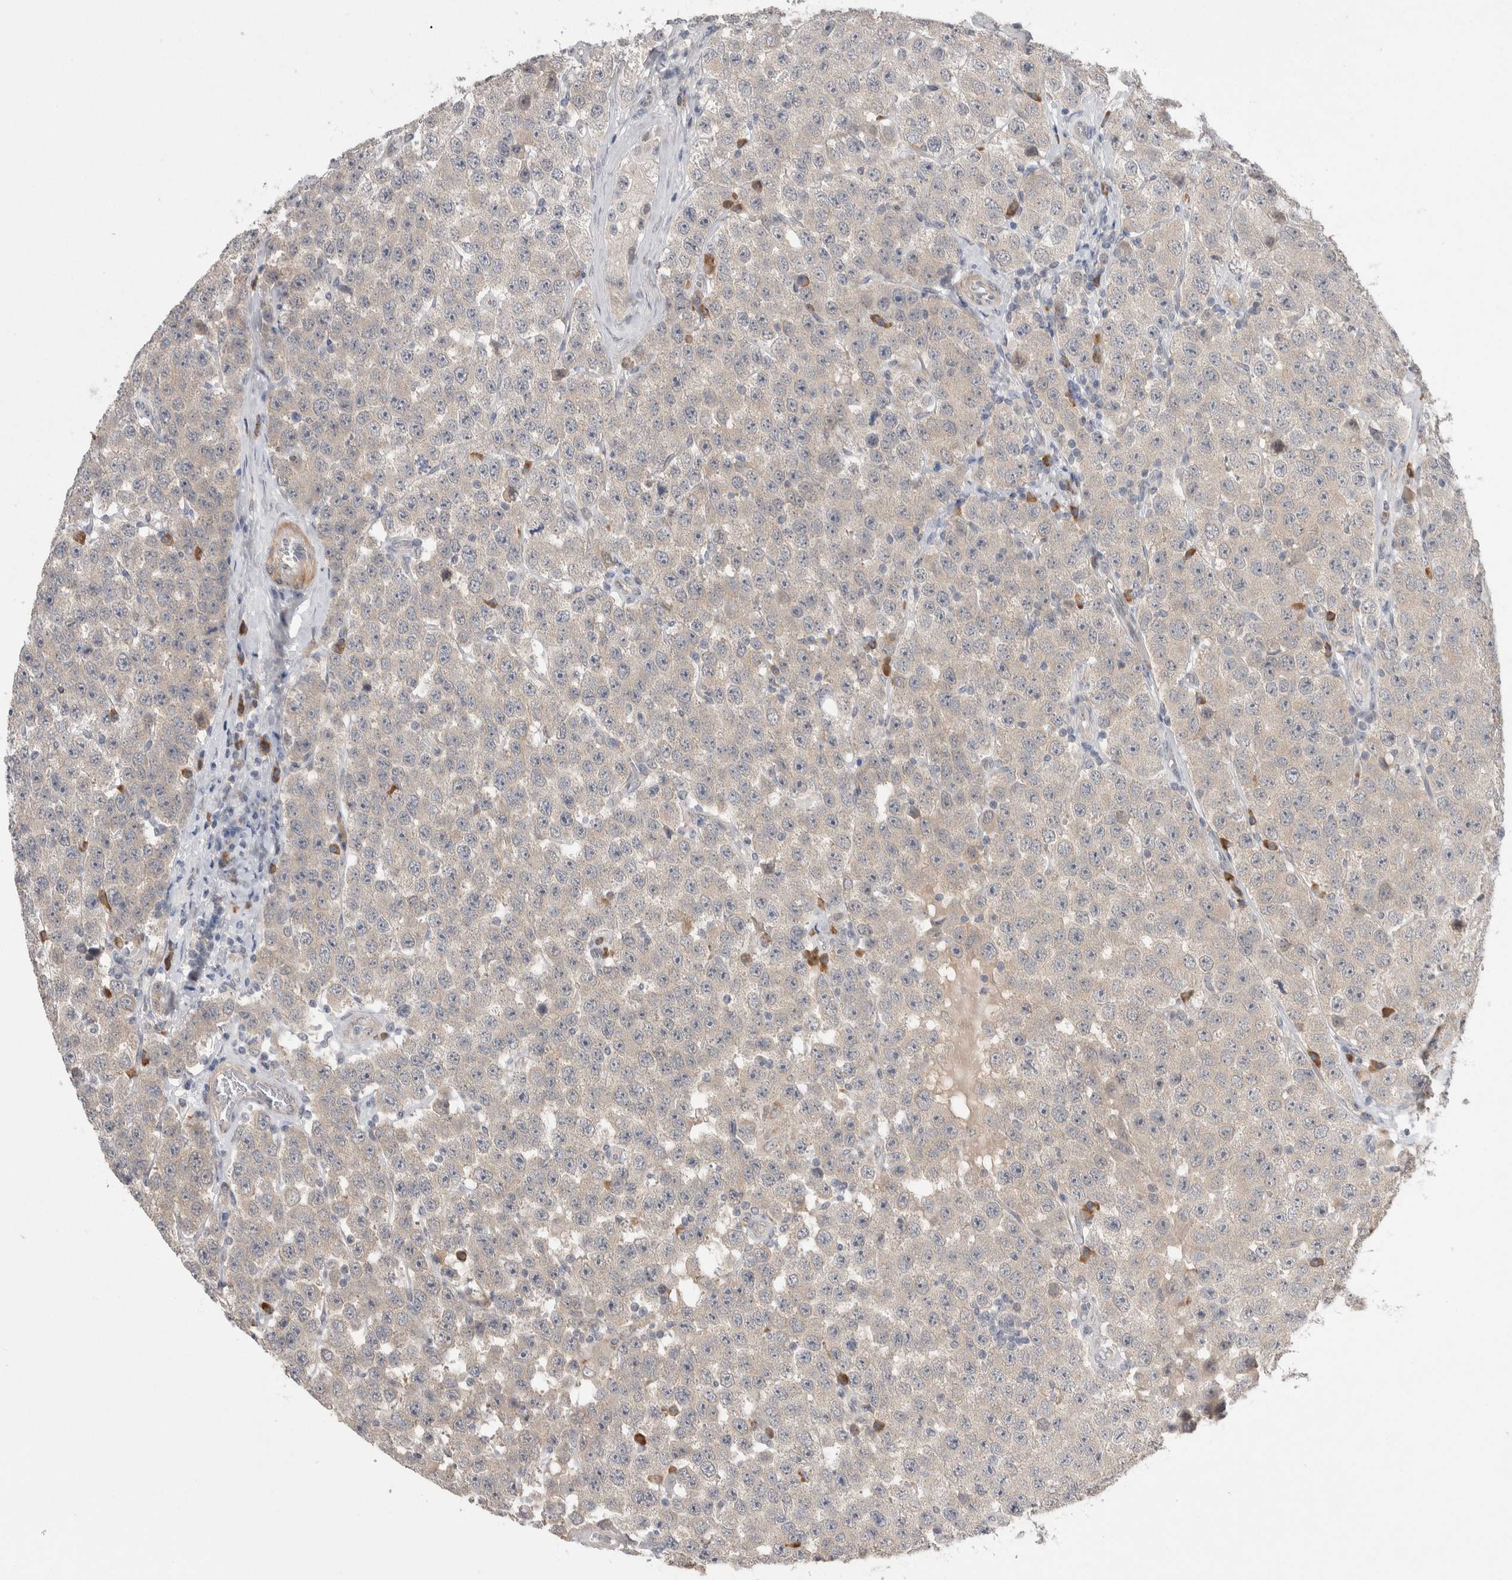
{"staining": {"intensity": "weak", "quantity": "25%-75%", "location": "cytoplasmic/membranous"}, "tissue": "testis cancer", "cell_type": "Tumor cells", "image_type": "cancer", "snomed": [{"axis": "morphology", "description": "Seminoma, NOS"}, {"axis": "morphology", "description": "Carcinoma, Embryonal, NOS"}, {"axis": "topography", "description": "Testis"}], "caption": "Brown immunohistochemical staining in human seminoma (testis) displays weak cytoplasmic/membranous expression in about 25%-75% of tumor cells.", "gene": "CUL2", "patient": {"sex": "male", "age": 28}}